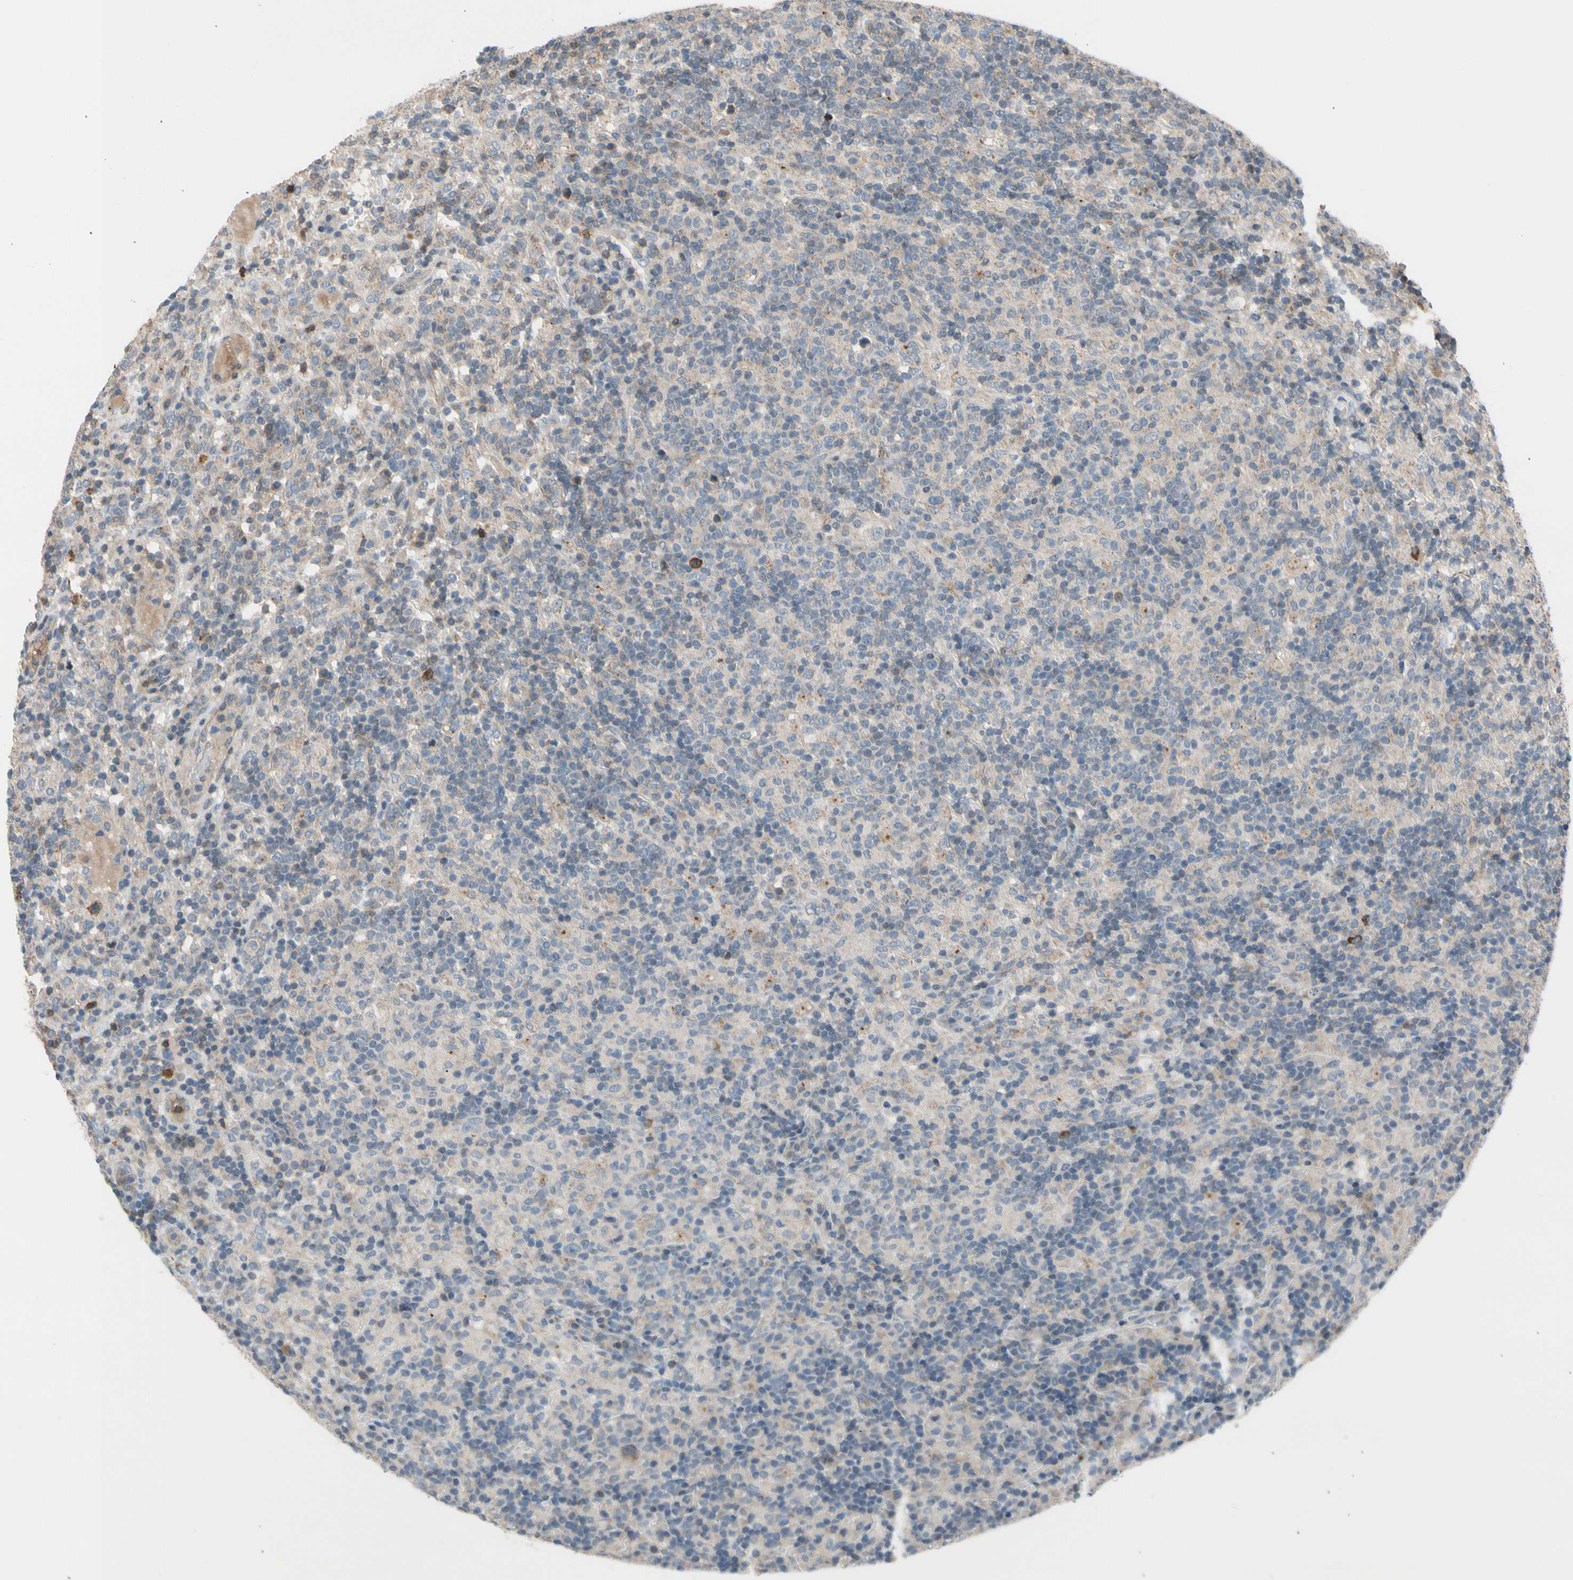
{"staining": {"intensity": "weak", "quantity": "<25%", "location": "cytoplasmic/membranous"}, "tissue": "lymphoma", "cell_type": "Tumor cells", "image_type": "cancer", "snomed": [{"axis": "morphology", "description": "Hodgkin's disease, NOS"}, {"axis": "topography", "description": "Lymph node"}], "caption": "This is an IHC histopathology image of lymphoma. There is no expression in tumor cells.", "gene": "GALNT5", "patient": {"sex": "male", "age": 70}}